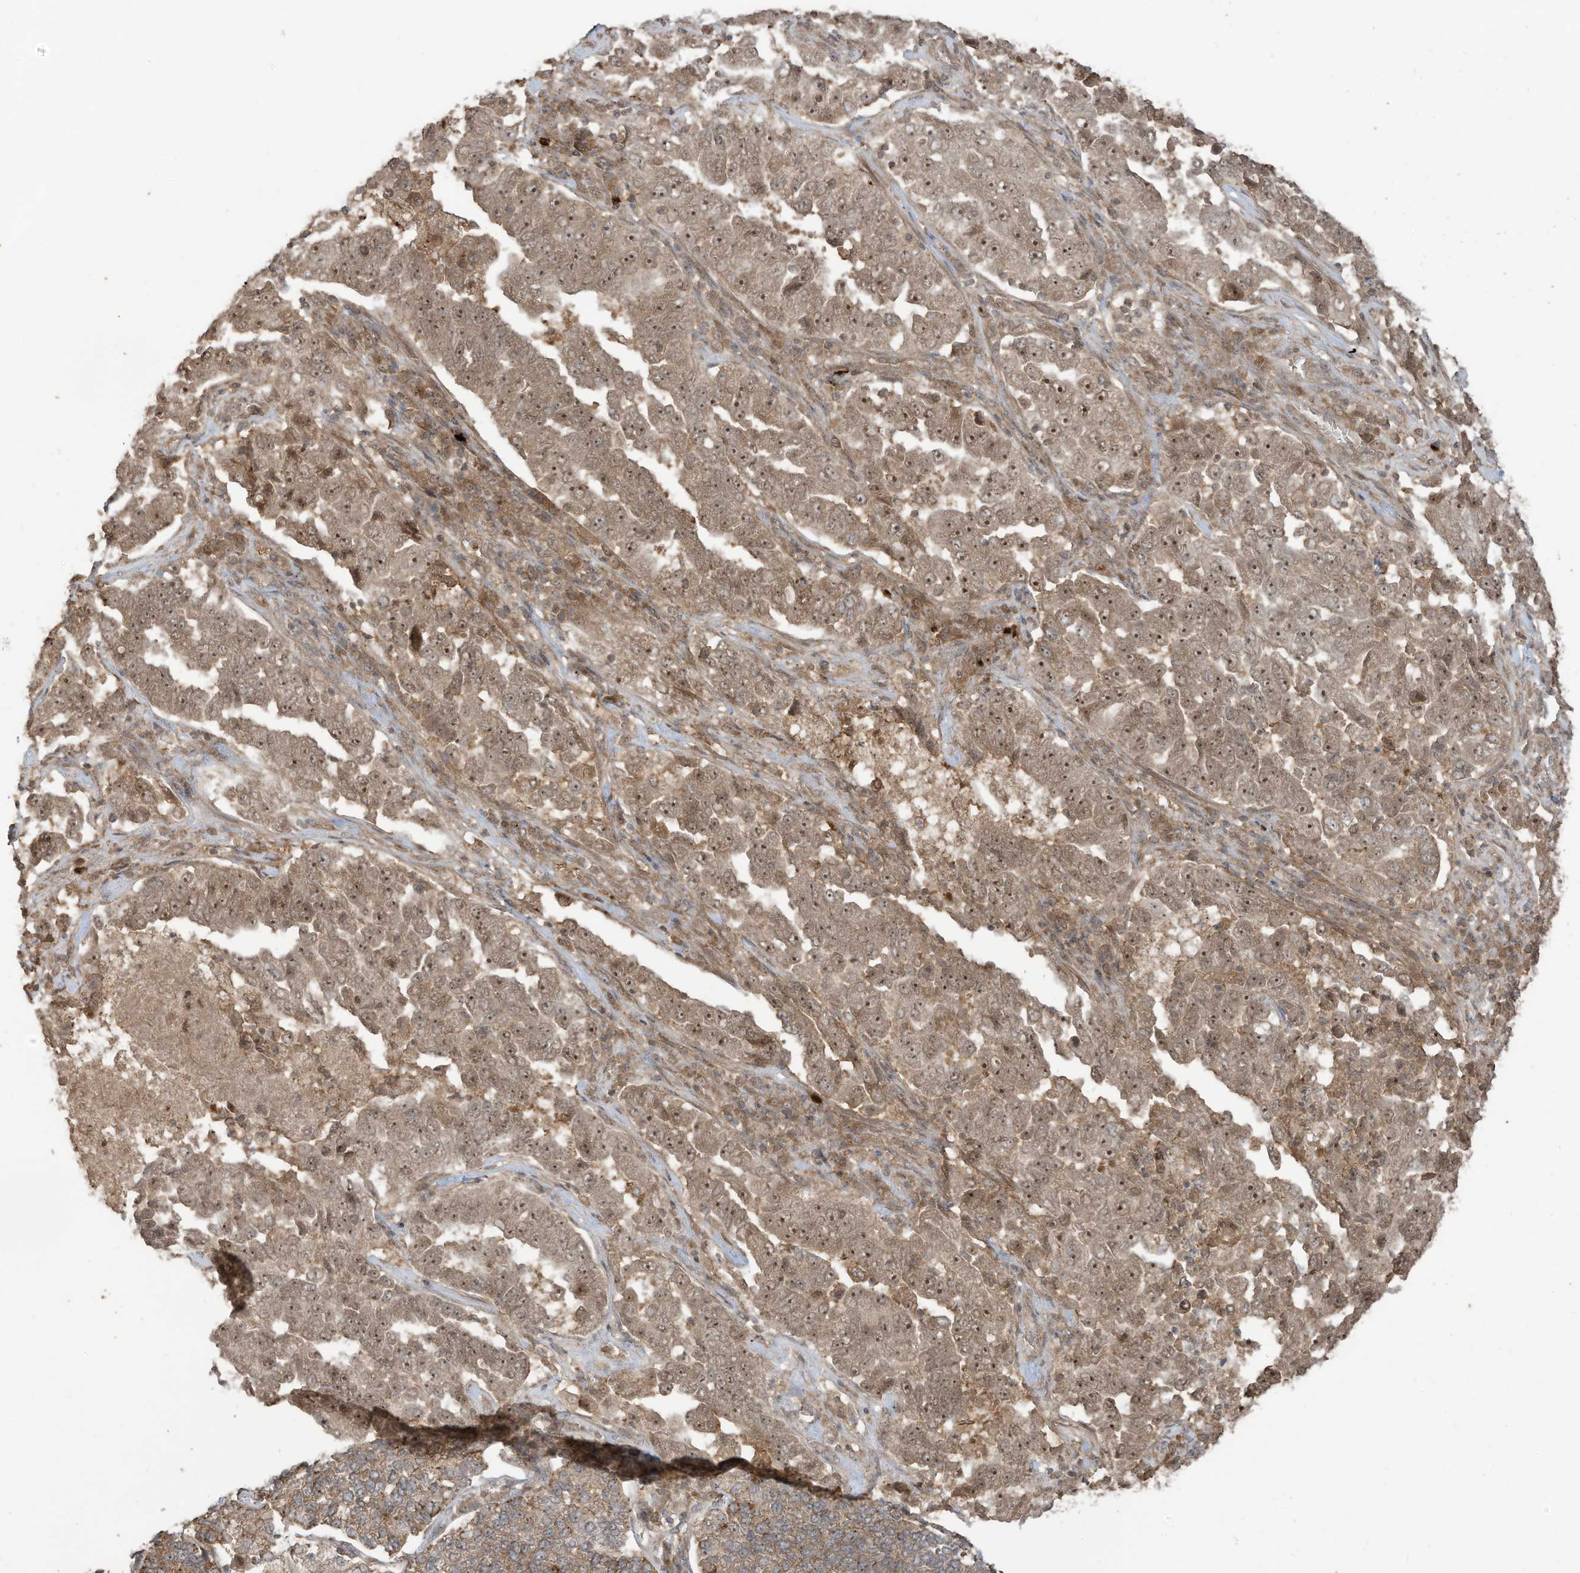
{"staining": {"intensity": "moderate", "quantity": ">75%", "location": "cytoplasmic/membranous,nuclear"}, "tissue": "lung cancer", "cell_type": "Tumor cells", "image_type": "cancer", "snomed": [{"axis": "morphology", "description": "Adenocarcinoma, NOS"}, {"axis": "topography", "description": "Lung"}], "caption": "A micrograph showing moderate cytoplasmic/membranous and nuclear positivity in approximately >75% of tumor cells in lung cancer, as visualized by brown immunohistochemical staining.", "gene": "CARF", "patient": {"sex": "female", "age": 51}}